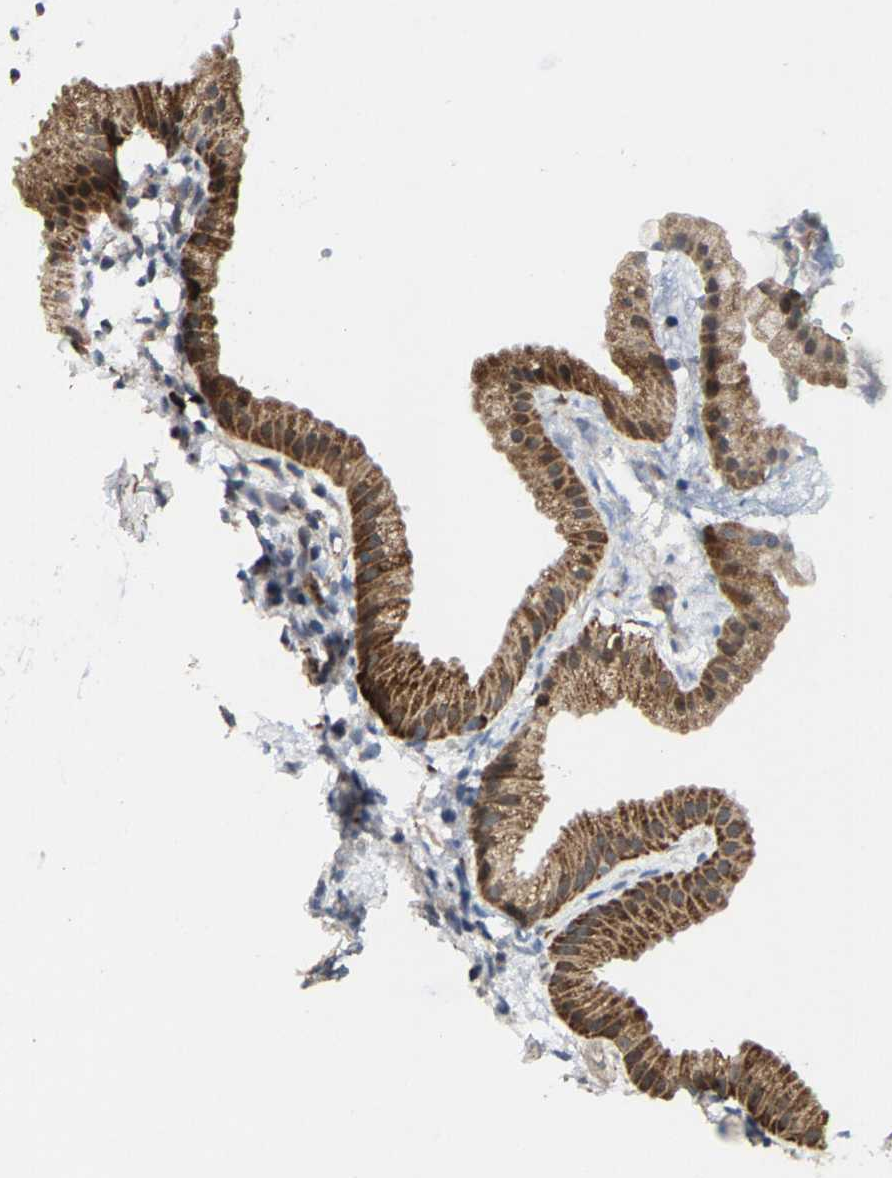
{"staining": {"intensity": "moderate", "quantity": ">75%", "location": "cytoplasmic/membranous"}, "tissue": "gallbladder", "cell_type": "Glandular cells", "image_type": "normal", "snomed": [{"axis": "morphology", "description": "Normal tissue, NOS"}, {"axis": "topography", "description": "Gallbladder"}], "caption": "Immunohistochemistry (DAB) staining of benign human gallbladder demonstrates moderate cytoplasmic/membranous protein expression in approximately >75% of glandular cells. (Stains: DAB (3,3'-diaminobenzidine) in brown, nuclei in blue, Microscopy: brightfield microscopy at high magnification).", "gene": "TDRKH", "patient": {"sex": "female", "age": 64}}